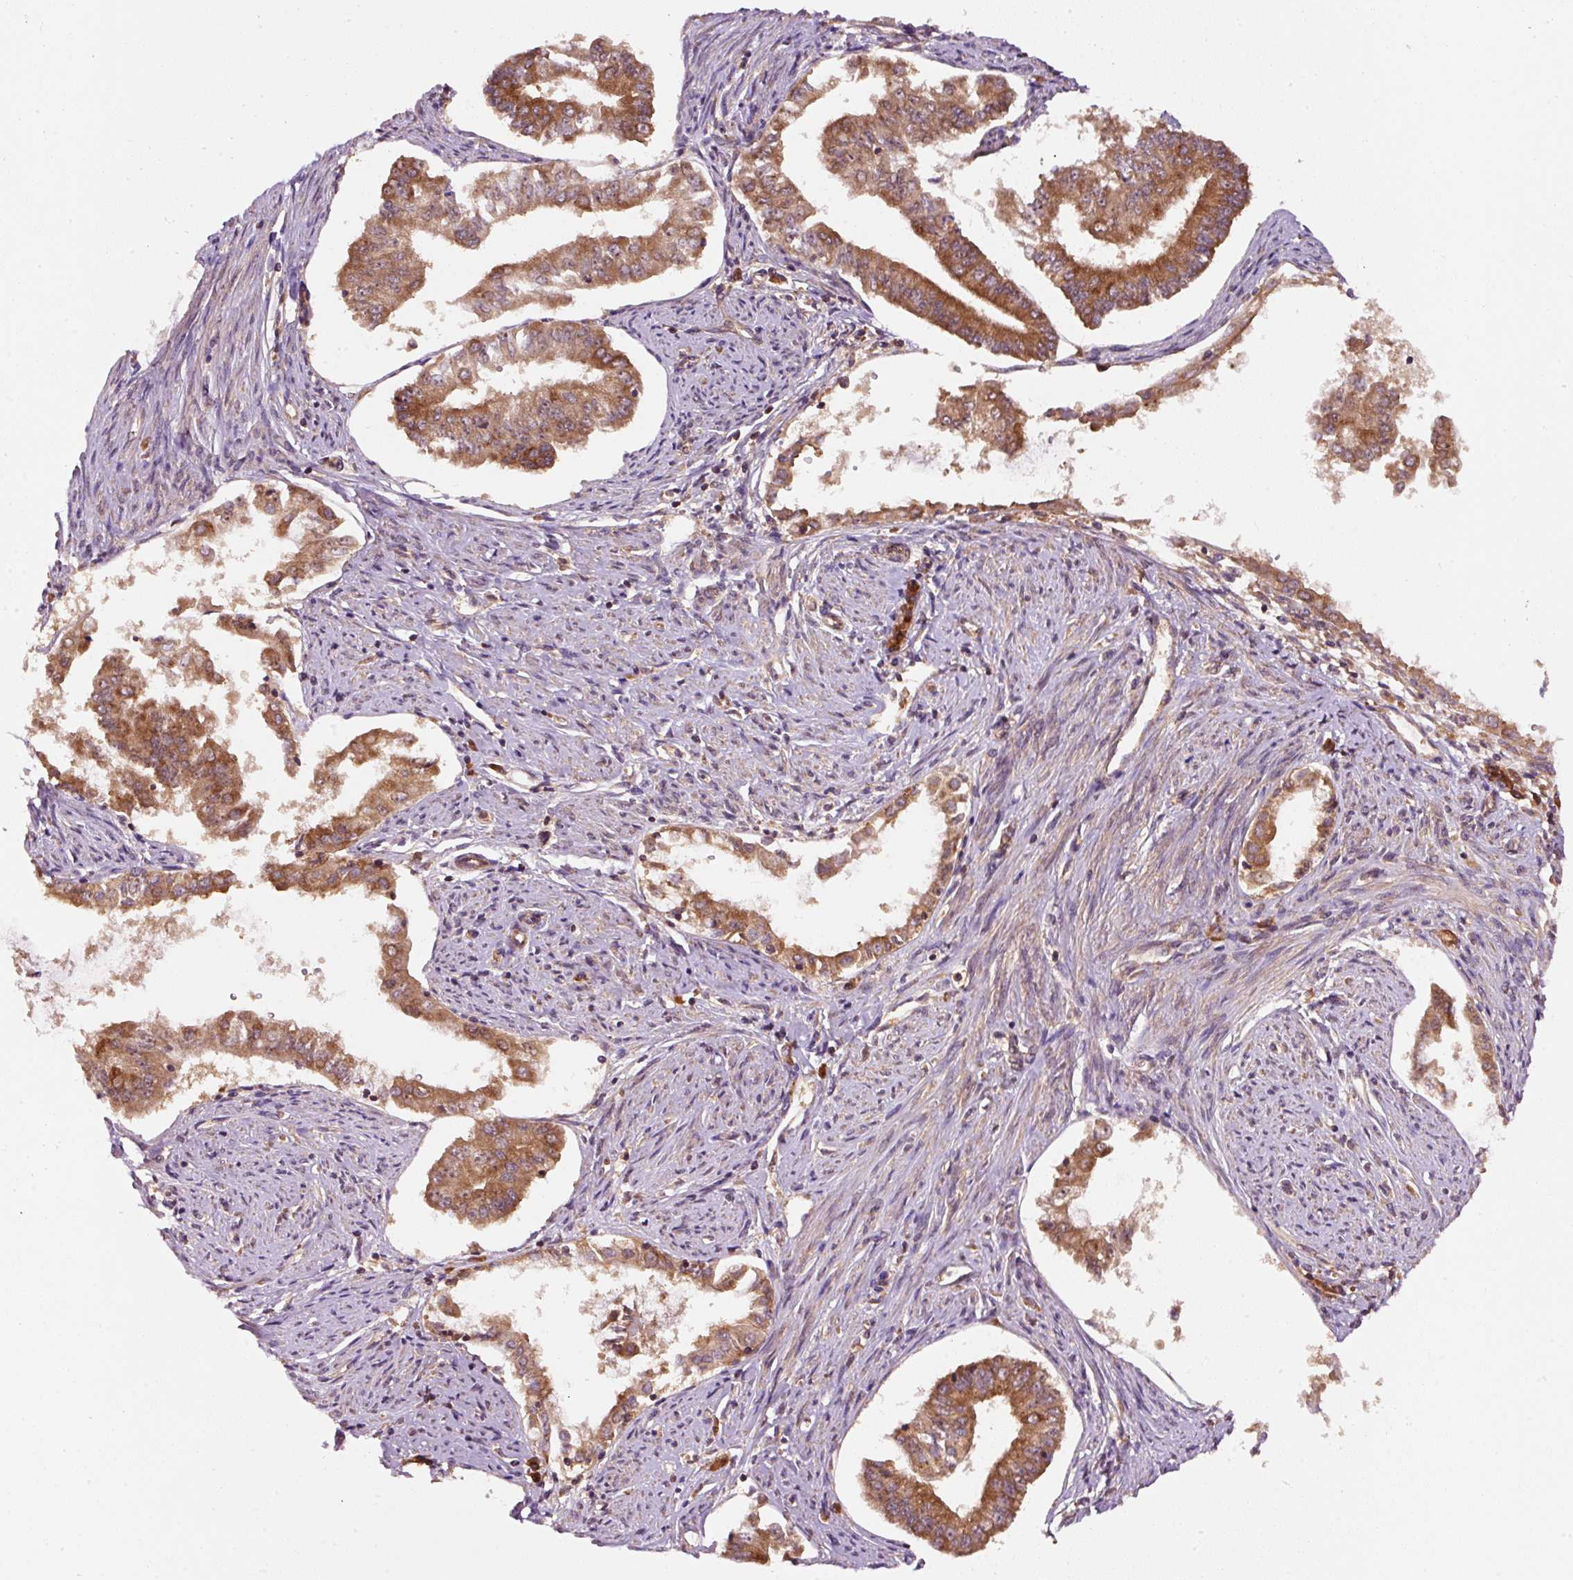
{"staining": {"intensity": "strong", "quantity": ">75%", "location": "cytoplasmic/membranous"}, "tissue": "endometrial cancer", "cell_type": "Tumor cells", "image_type": "cancer", "snomed": [{"axis": "morphology", "description": "Adenocarcinoma, NOS"}, {"axis": "topography", "description": "Endometrium"}], "caption": "A high-resolution photomicrograph shows immunohistochemistry (IHC) staining of endometrial cancer (adenocarcinoma), which shows strong cytoplasmic/membranous expression in about >75% of tumor cells.", "gene": "EIF2S2", "patient": {"sex": "female", "age": 76}}